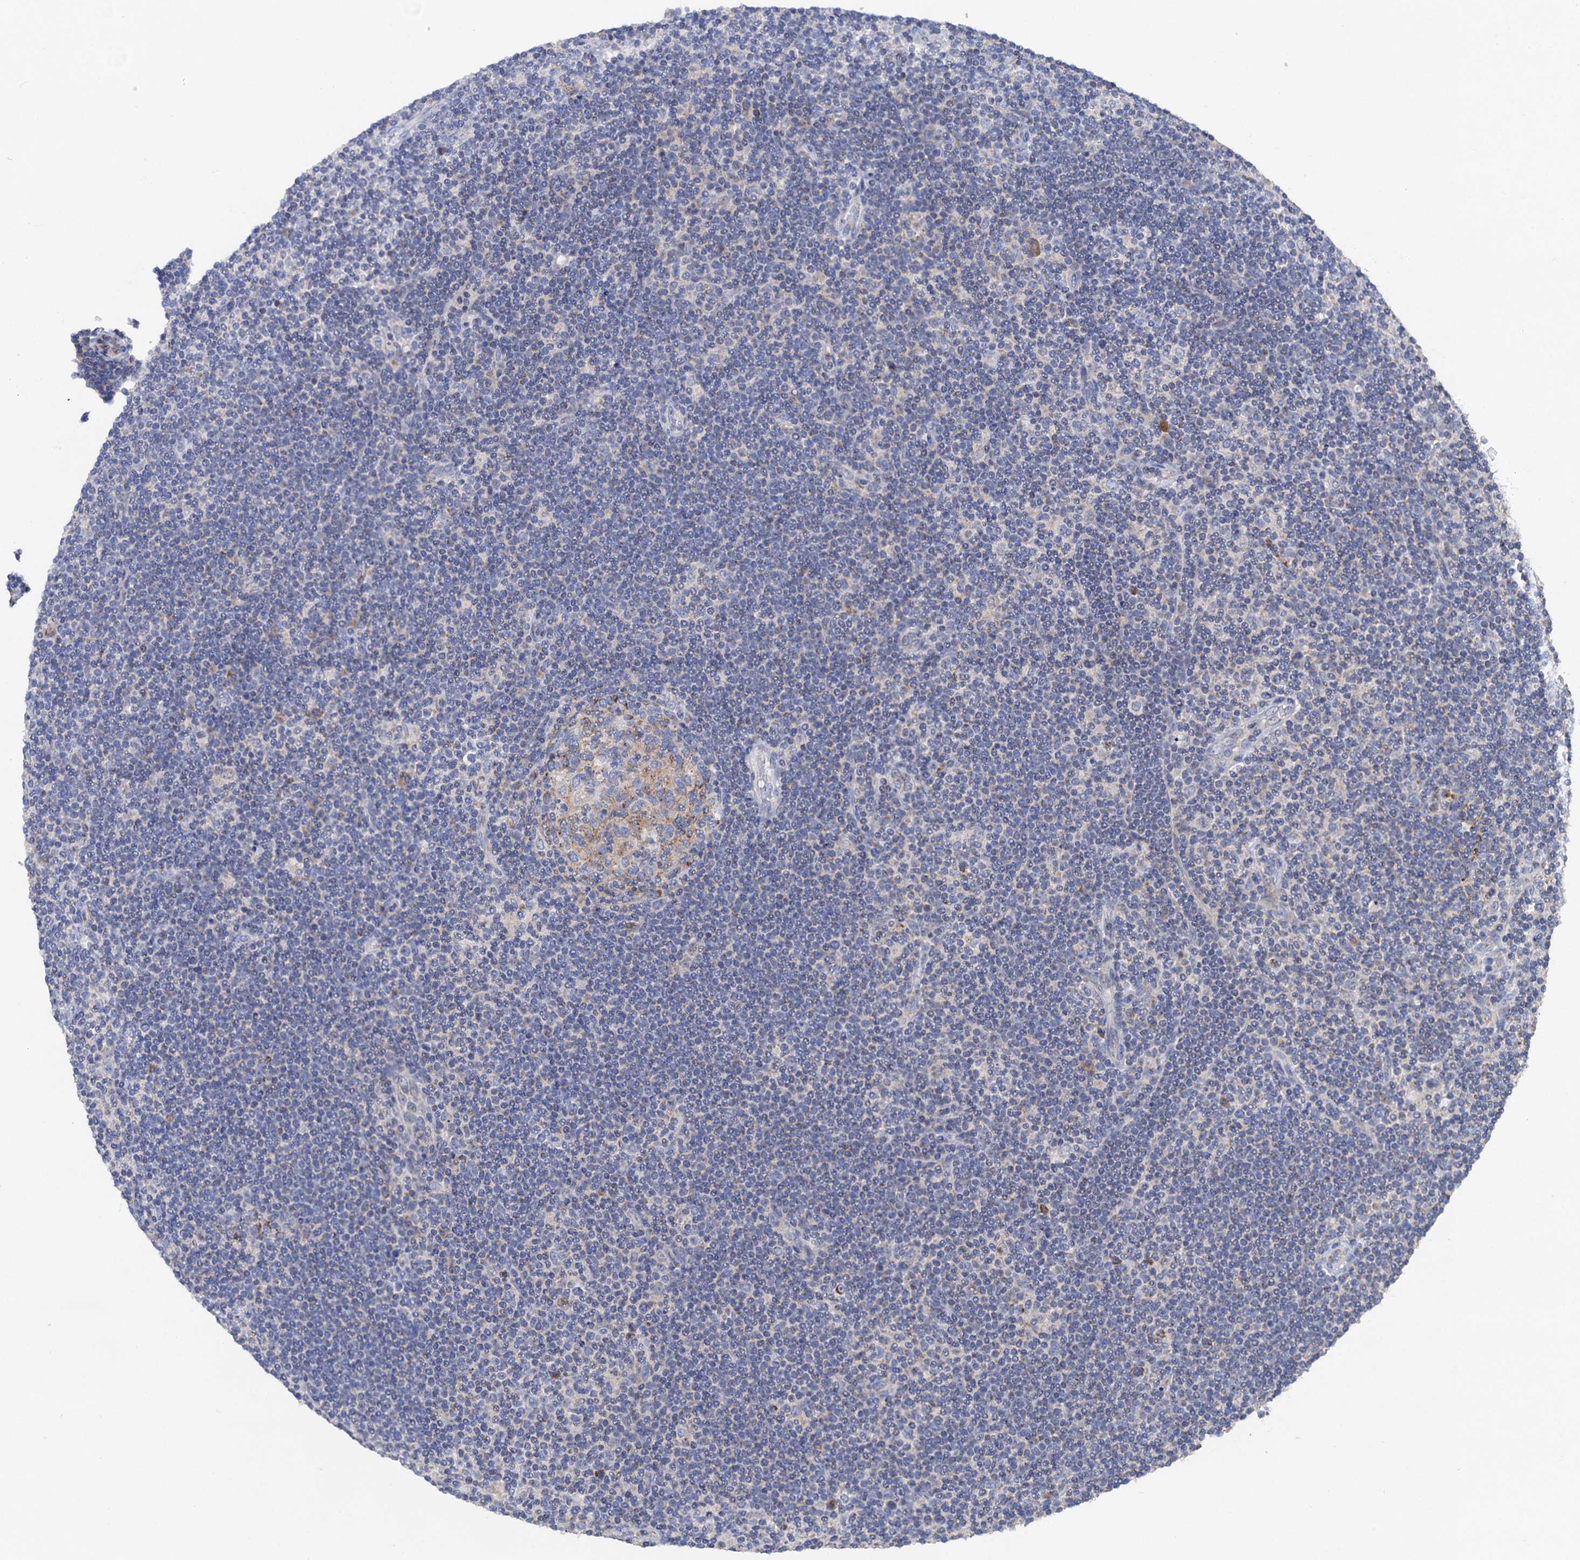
{"staining": {"intensity": "negative", "quantity": "none", "location": "none"}, "tissue": "lymphoma", "cell_type": "Tumor cells", "image_type": "cancer", "snomed": [{"axis": "morphology", "description": "Hodgkin's disease, NOS"}, {"axis": "topography", "description": "Lymph node"}], "caption": "Human lymphoma stained for a protein using immunohistochemistry (IHC) displays no expression in tumor cells.", "gene": "MRPL48", "patient": {"sex": "female", "age": 57}}